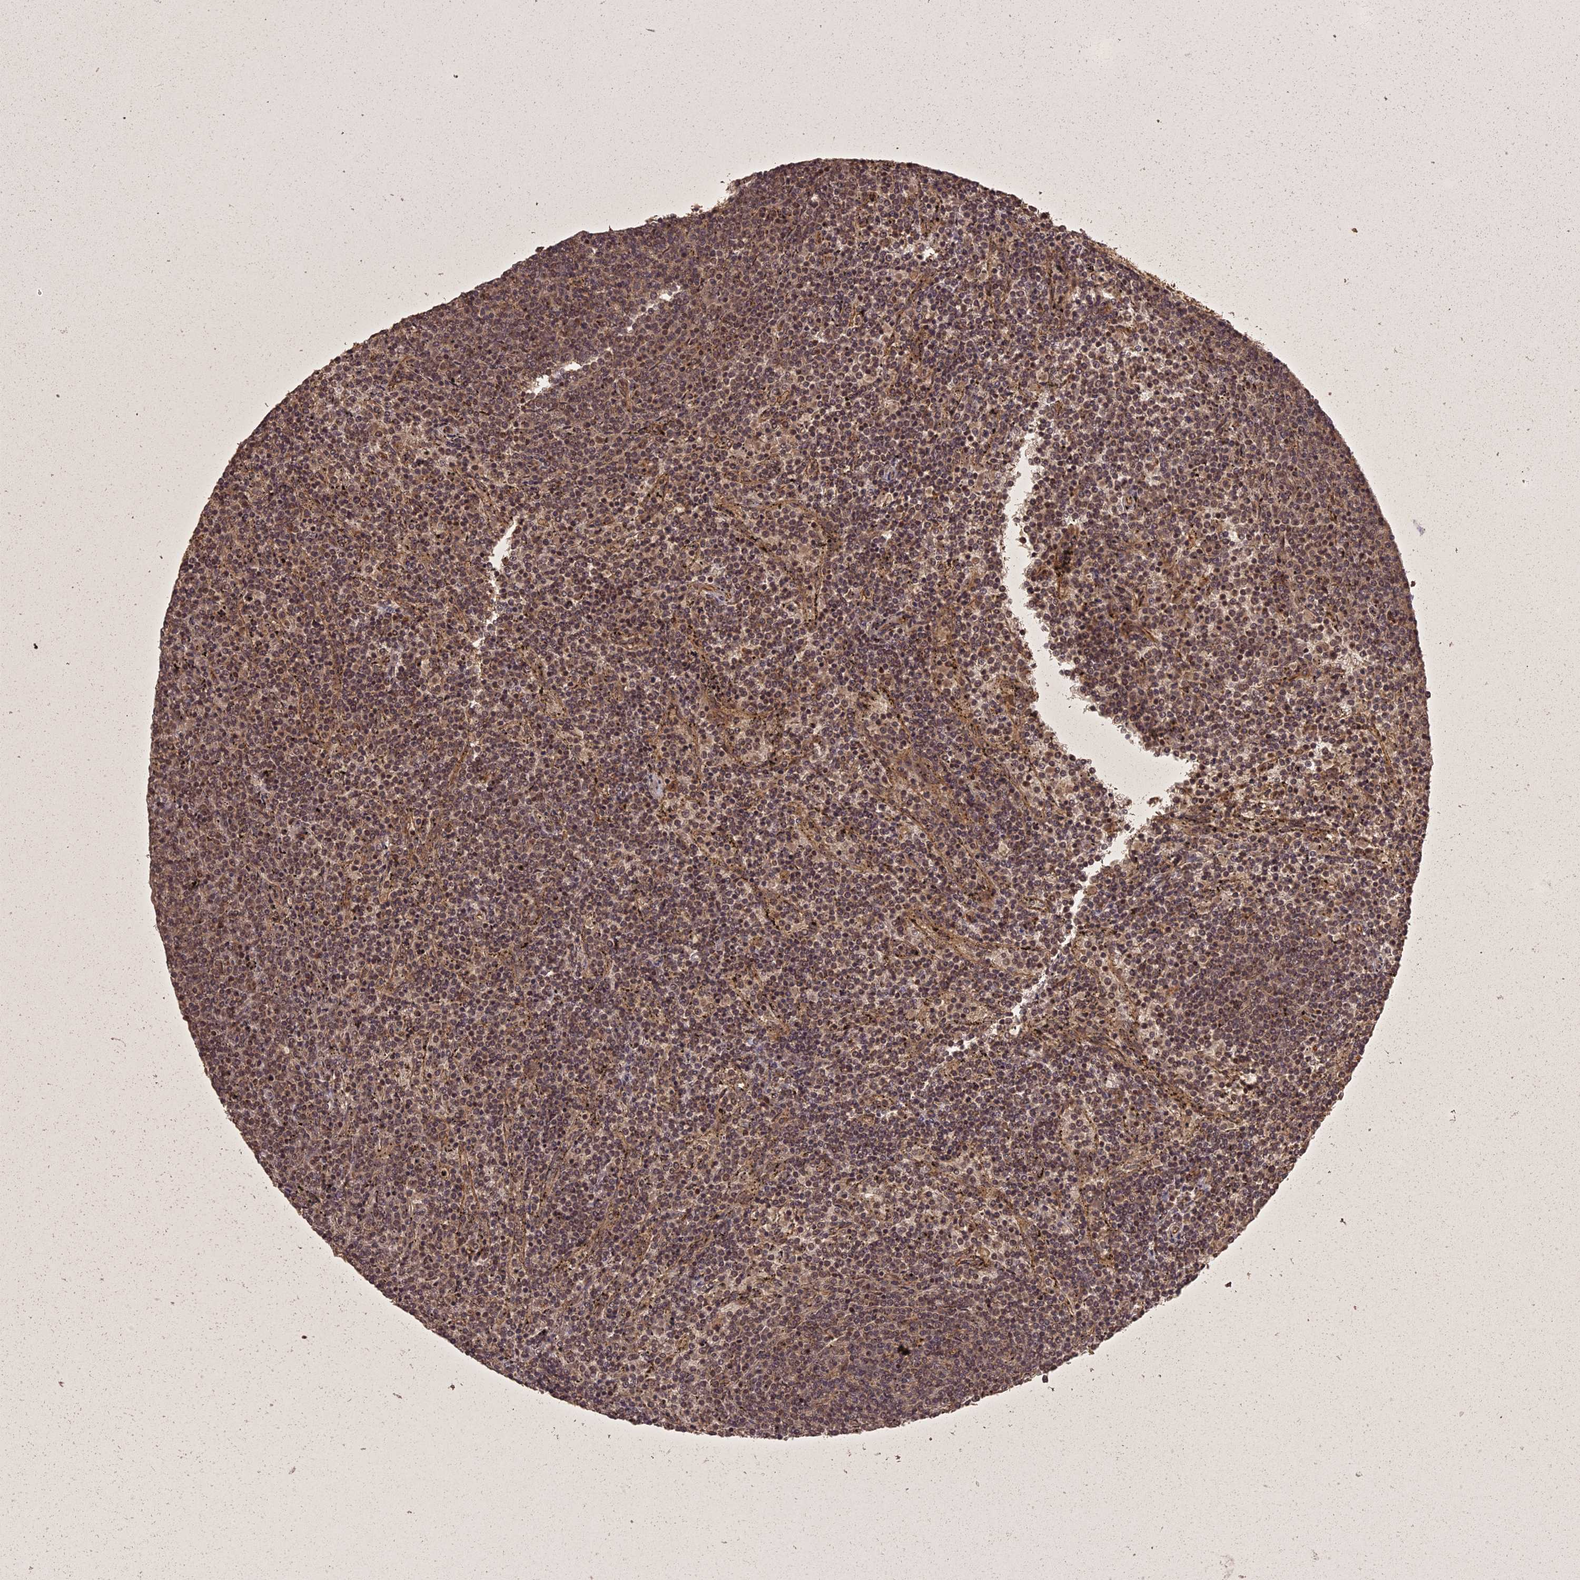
{"staining": {"intensity": "moderate", "quantity": "25%-75%", "location": "cytoplasmic/membranous,nuclear"}, "tissue": "lymphoma", "cell_type": "Tumor cells", "image_type": "cancer", "snomed": [{"axis": "morphology", "description": "Malignant lymphoma, non-Hodgkin's type, Low grade"}, {"axis": "topography", "description": "Spleen"}], "caption": "Immunohistochemical staining of human malignant lymphoma, non-Hodgkin's type (low-grade) demonstrates medium levels of moderate cytoplasmic/membranous and nuclear protein staining in approximately 25%-75% of tumor cells.", "gene": "ING5", "patient": {"sex": "female", "age": 50}}